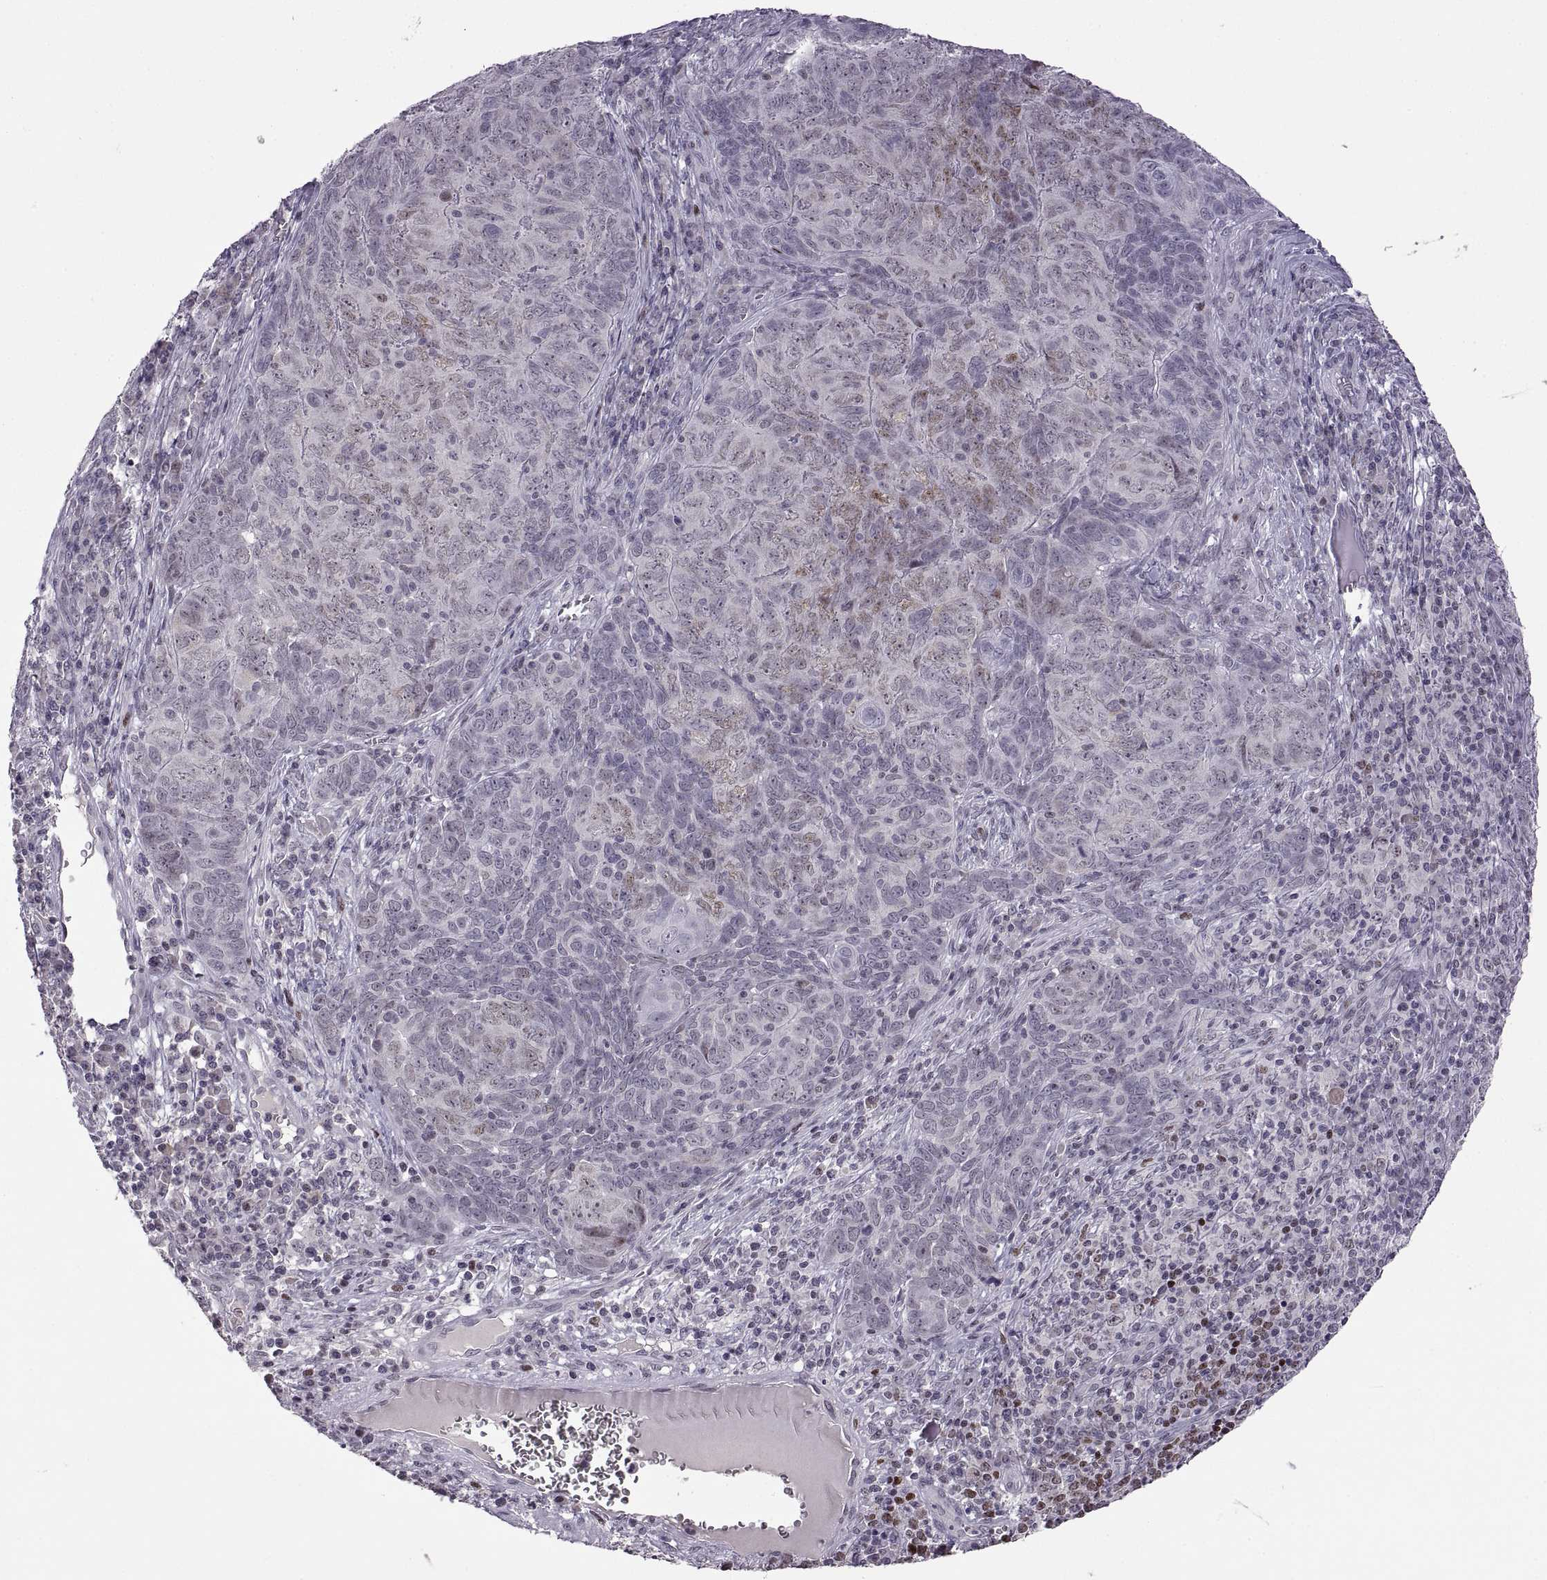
{"staining": {"intensity": "moderate", "quantity": "<25%", "location": "nuclear"}, "tissue": "skin cancer", "cell_type": "Tumor cells", "image_type": "cancer", "snomed": [{"axis": "morphology", "description": "Squamous cell carcinoma, NOS"}, {"axis": "topography", "description": "Skin"}, {"axis": "topography", "description": "Anal"}], "caption": "Moderate nuclear protein staining is identified in about <25% of tumor cells in skin cancer (squamous cell carcinoma). (Brightfield microscopy of DAB IHC at high magnification).", "gene": "NEK2", "patient": {"sex": "female", "age": 51}}